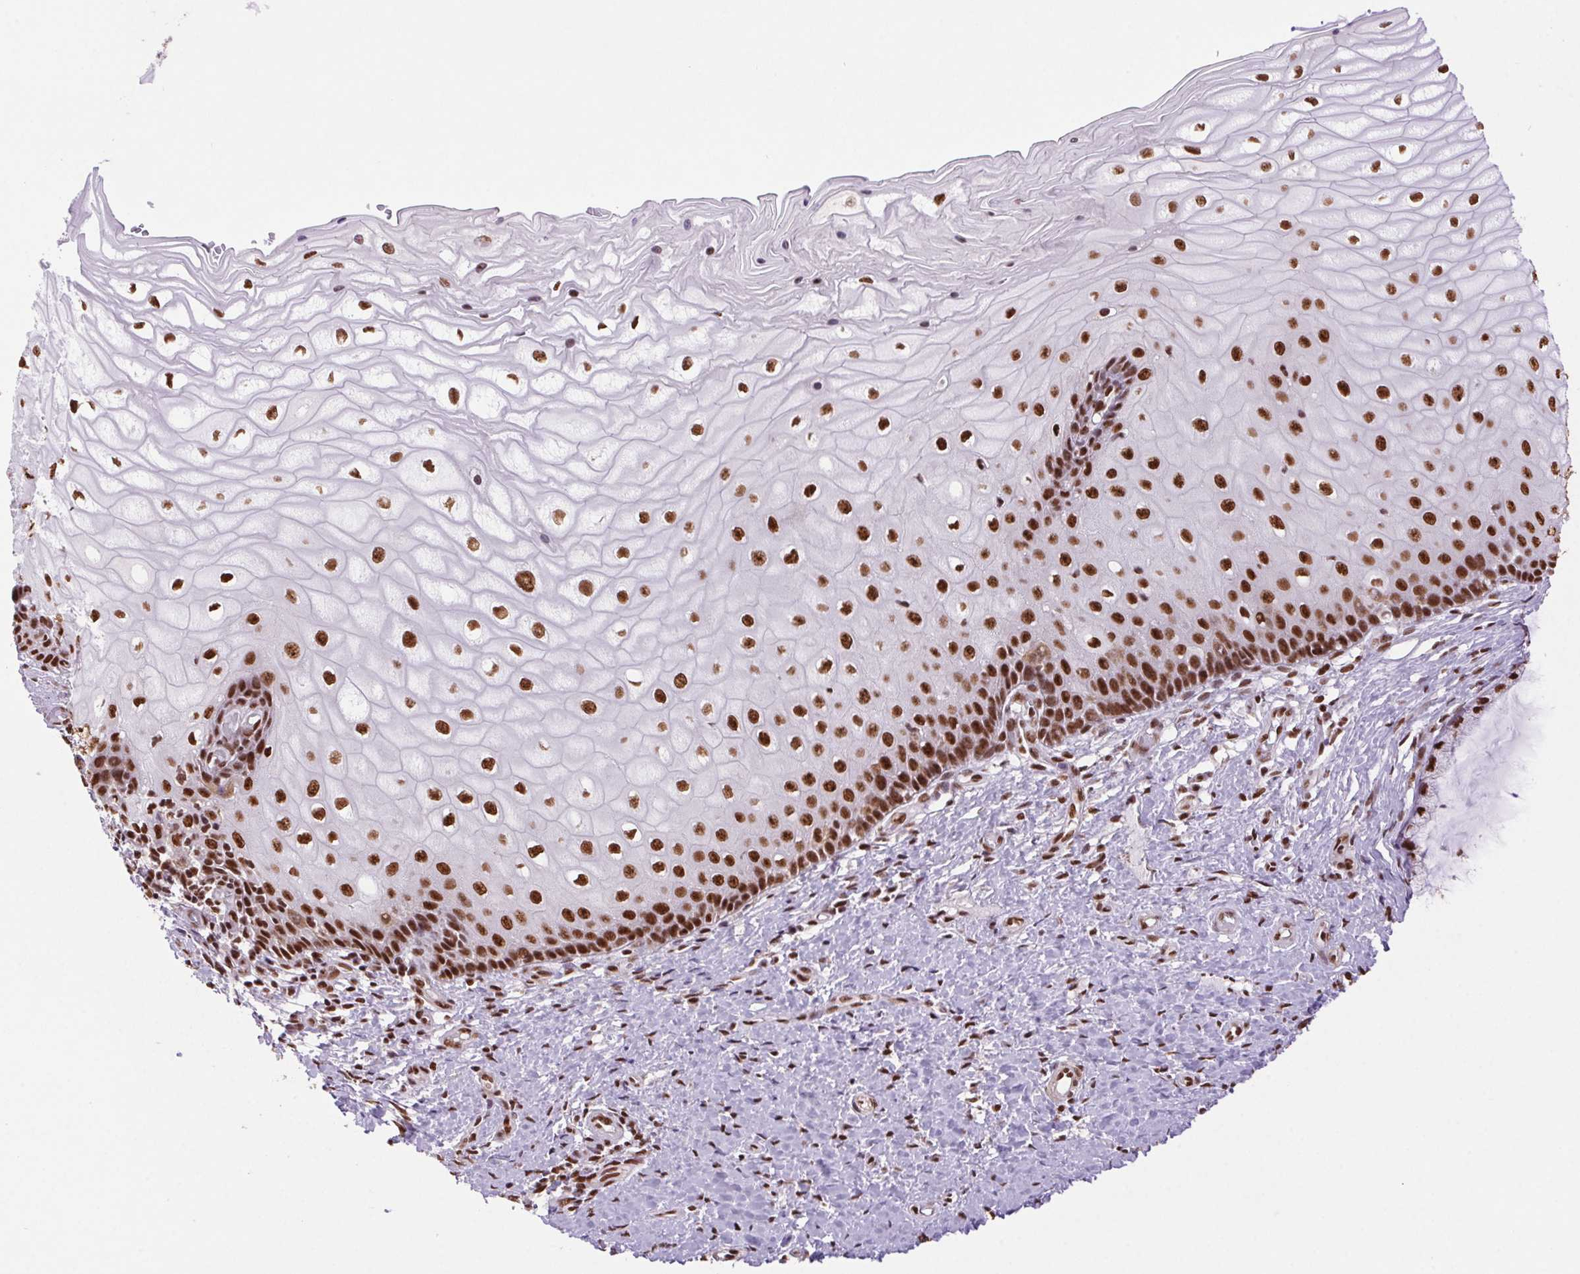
{"staining": {"intensity": "strong", "quantity": ">75%", "location": "nuclear"}, "tissue": "cervix", "cell_type": "Glandular cells", "image_type": "normal", "snomed": [{"axis": "morphology", "description": "Normal tissue, NOS"}, {"axis": "topography", "description": "Cervix"}], "caption": "This is an image of IHC staining of normal cervix, which shows strong expression in the nuclear of glandular cells.", "gene": "ZNF207", "patient": {"sex": "female", "age": 37}}